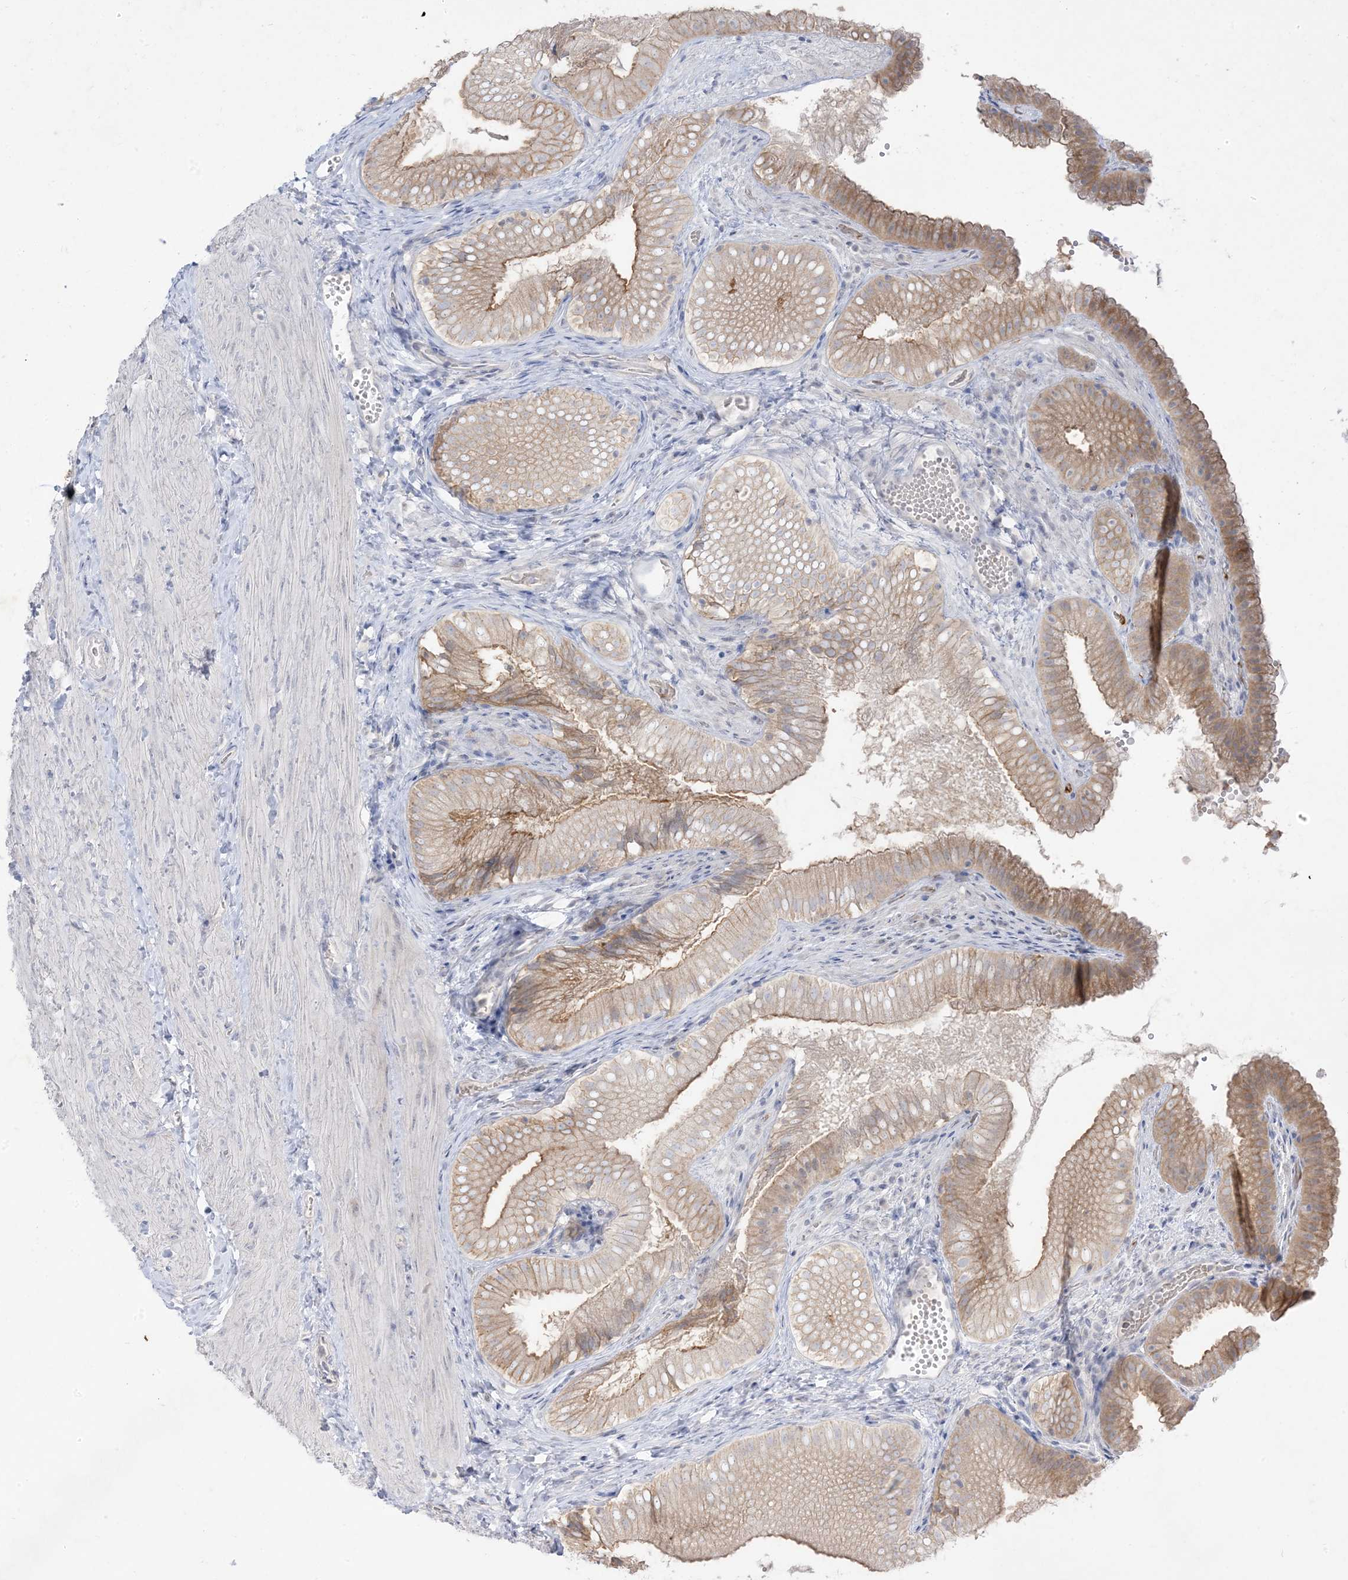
{"staining": {"intensity": "moderate", "quantity": "25%-75%", "location": "cytoplasmic/membranous"}, "tissue": "gallbladder", "cell_type": "Glandular cells", "image_type": "normal", "snomed": [{"axis": "morphology", "description": "Normal tissue, NOS"}, {"axis": "topography", "description": "Gallbladder"}], "caption": "A micrograph of gallbladder stained for a protein shows moderate cytoplasmic/membranous brown staining in glandular cells. (Stains: DAB in brown, nuclei in blue, Microscopy: brightfield microscopy at high magnification).", "gene": "LOXL3", "patient": {"sex": "female", "age": 30}}